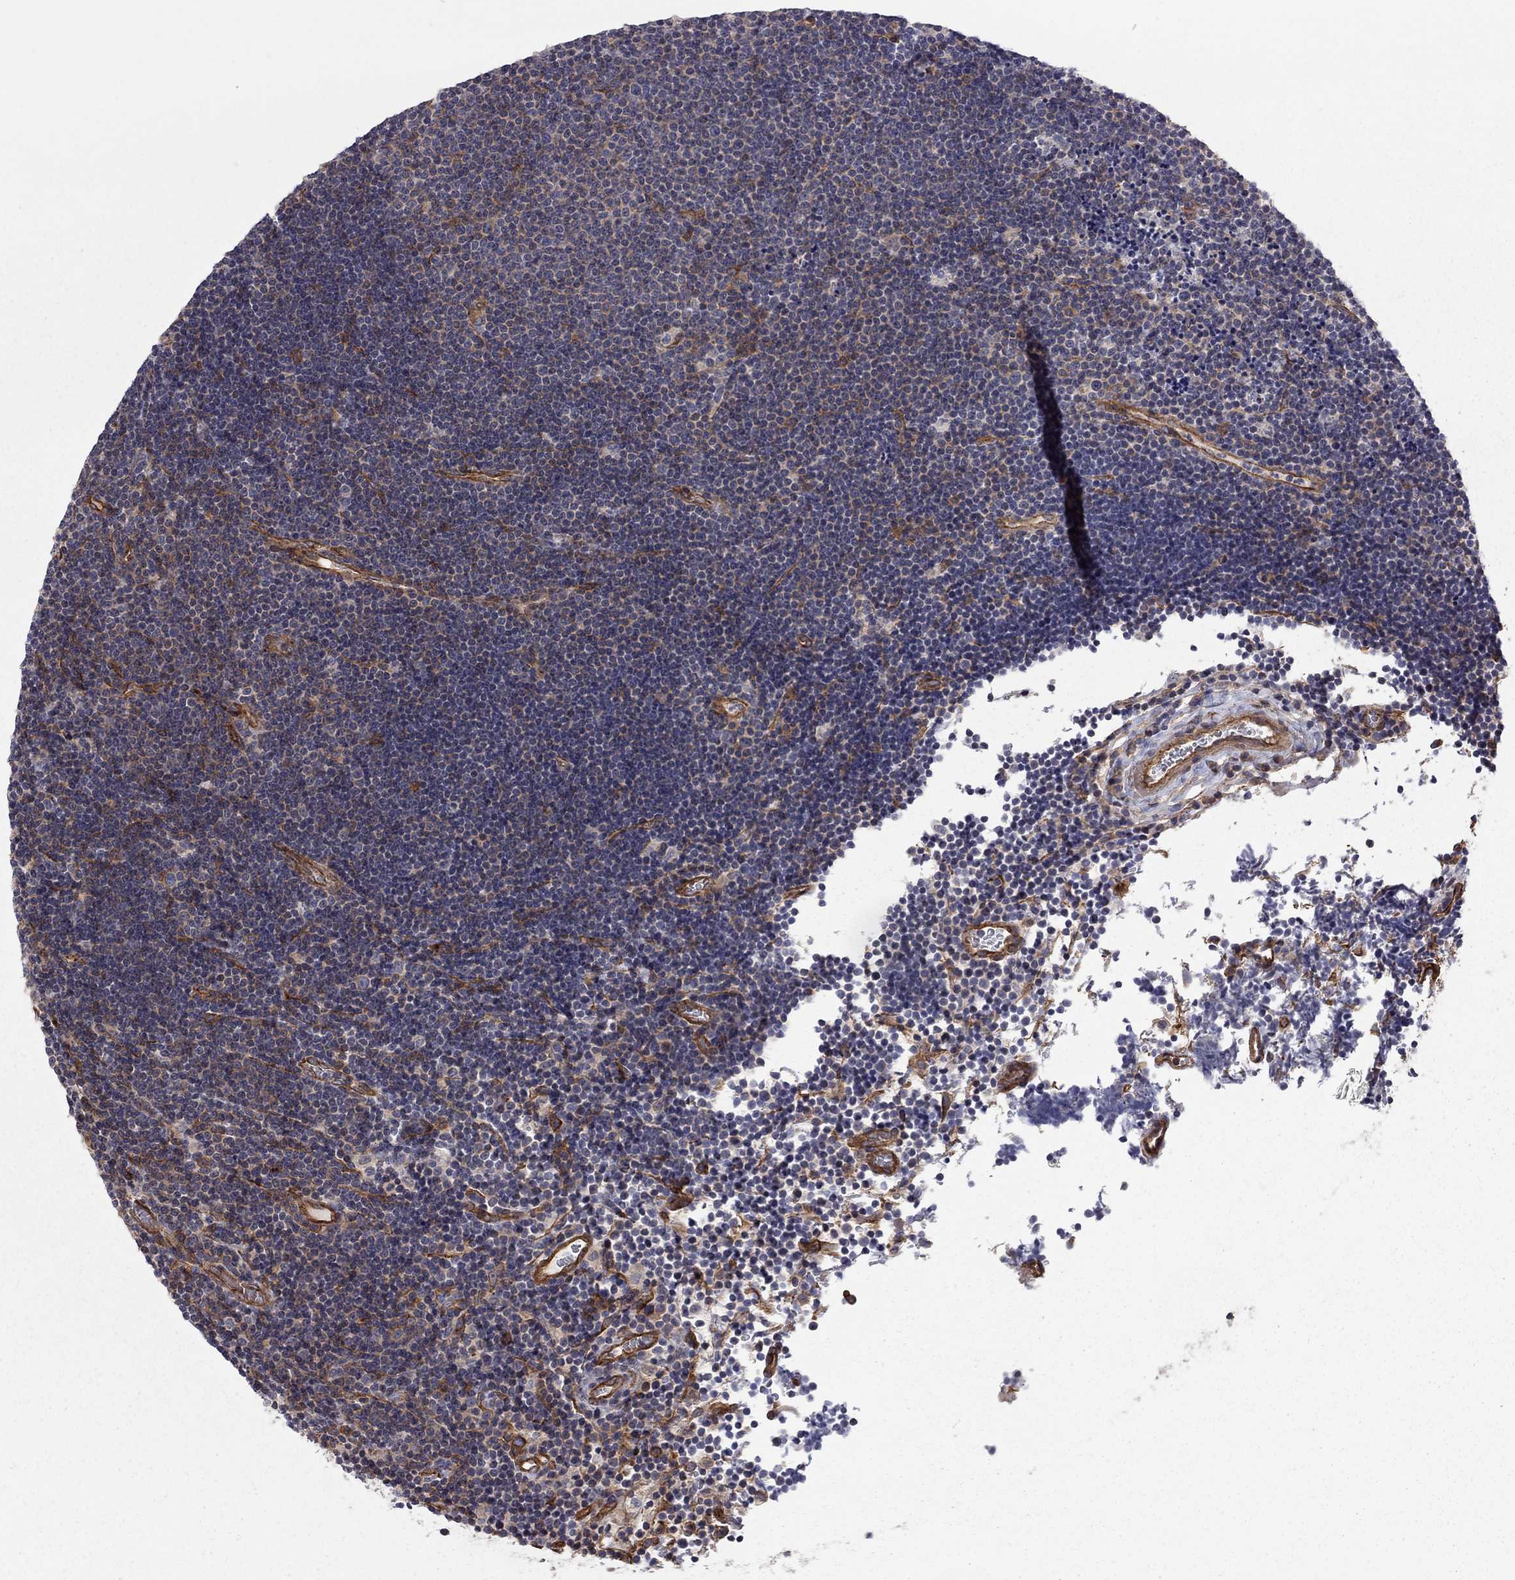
{"staining": {"intensity": "negative", "quantity": "none", "location": "none"}, "tissue": "lymphoma", "cell_type": "Tumor cells", "image_type": "cancer", "snomed": [{"axis": "morphology", "description": "Malignant lymphoma, non-Hodgkin's type, Low grade"}, {"axis": "topography", "description": "Brain"}], "caption": "Malignant lymphoma, non-Hodgkin's type (low-grade) stained for a protein using IHC shows no positivity tumor cells.", "gene": "RASEF", "patient": {"sex": "female", "age": 66}}